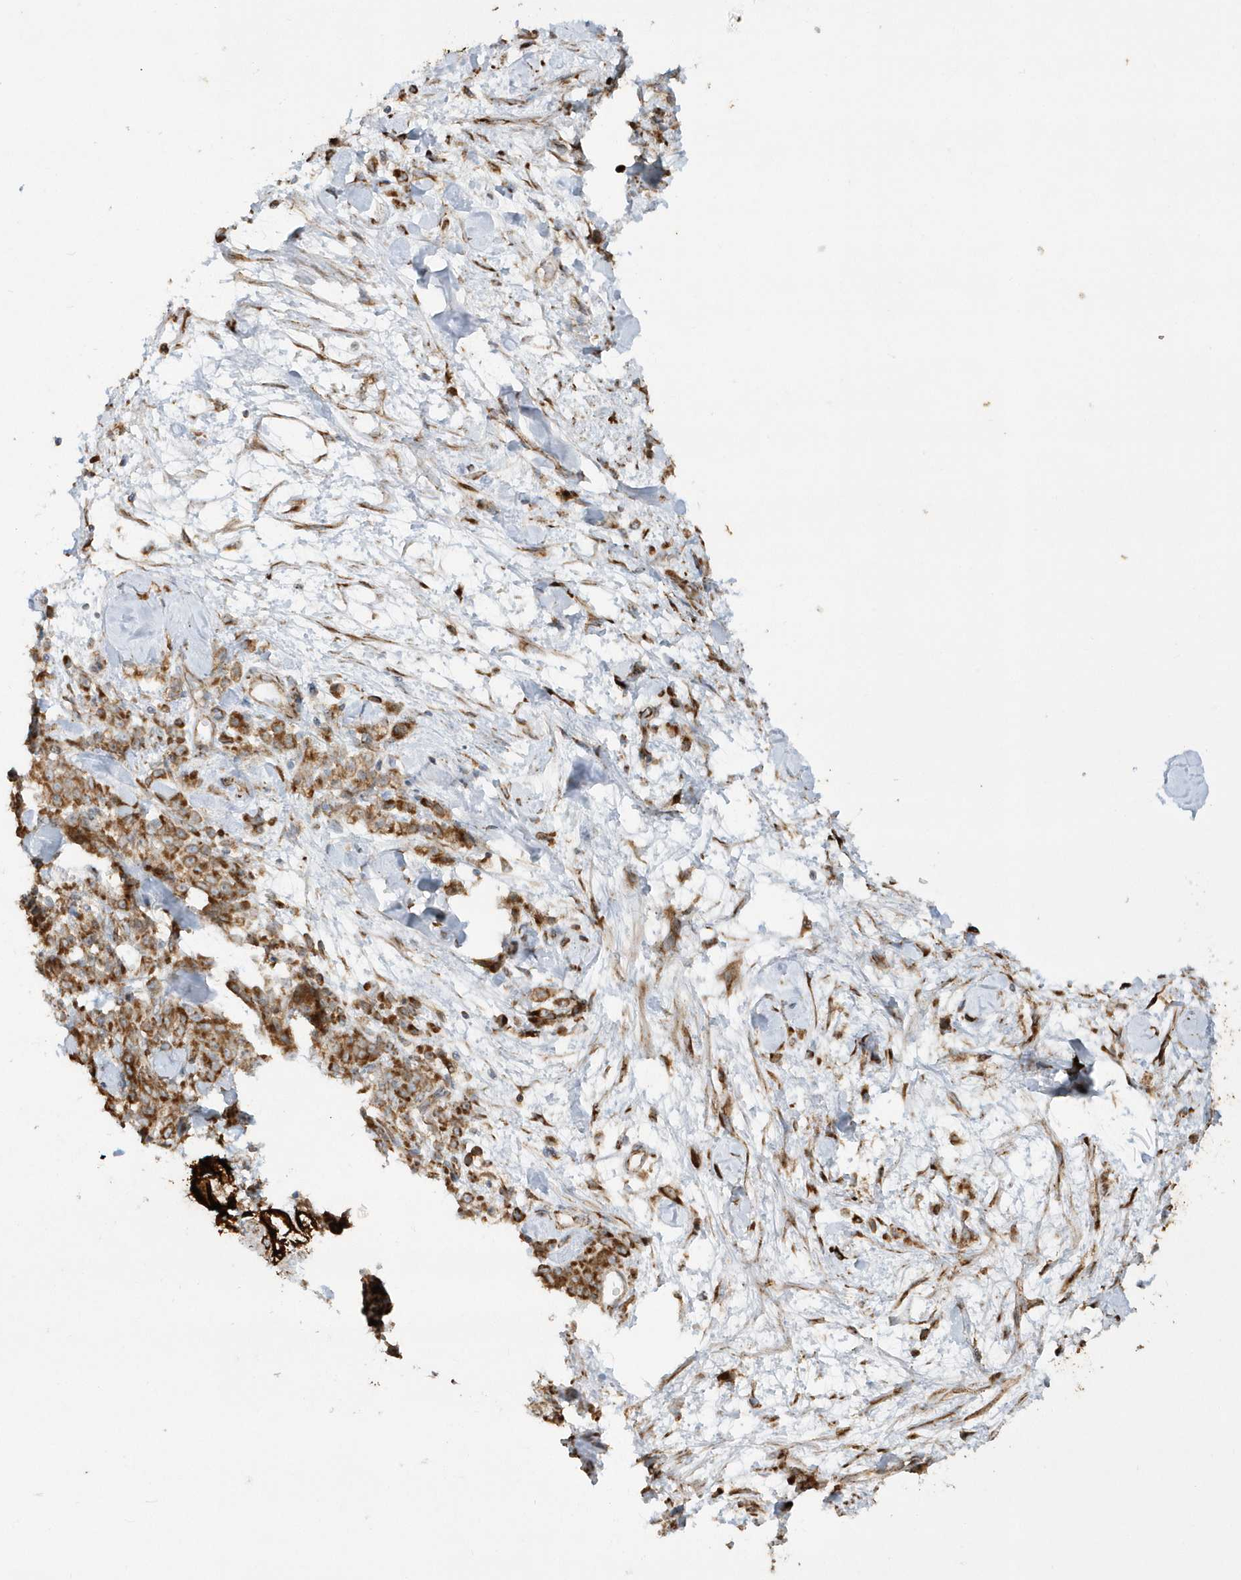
{"staining": {"intensity": "moderate", "quantity": ">75%", "location": "cytoplasmic/membranous"}, "tissue": "stomach cancer", "cell_type": "Tumor cells", "image_type": "cancer", "snomed": [{"axis": "morphology", "description": "Normal tissue, NOS"}, {"axis": "morphology", "description": "Adenocarcinoma, NOS"}, {"axis": "topography", "description": "Stomach"}], "caption": "Adenocarcinoma (stomach) stained for a protein demonstrates moderate cytoplasmic/membranous positivity in tumor cells.", "gene": "SH3BP2", "patient": {"sex": "male", "age": 82}}